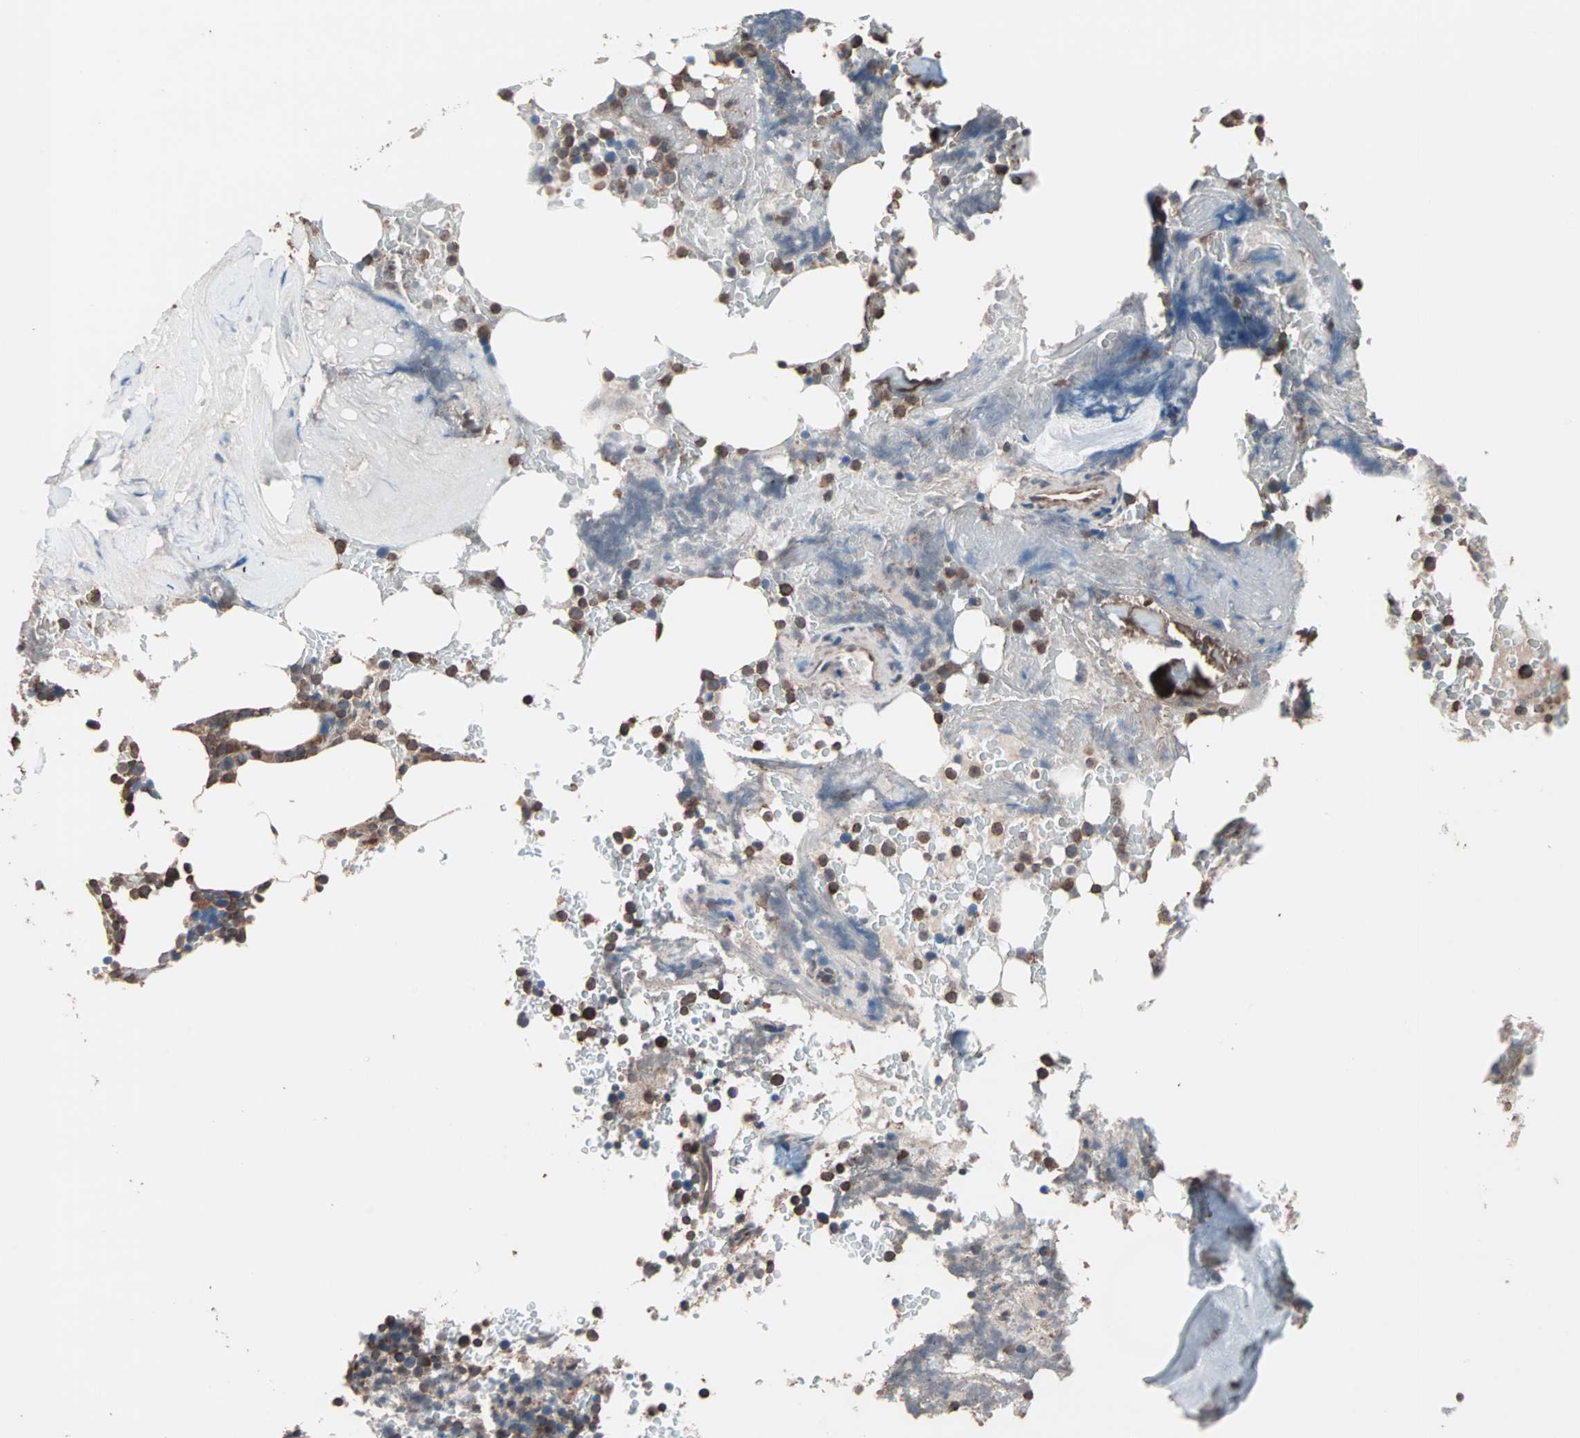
{"staining": {"intensity": "strong", "quantity": ">75%", "location": "cytoplasmic/membranous"}, "tissue": "bone marrow", "cell_type": "Hematopoietic cells", "image_type": "normal", "snomed": [{"axis": "morphology", "description": "Normal tissue, NOS"}, {"axis": "topography", "description": "Bone marrow"}], "caption": "A brown stain shows strong cytoplasmic/membranous positivity of a protein in hematopoietic cells of unremarkable bone marrow. (DAB IHC with brightfield microscopy, high magnification).", "gene": "MRPL2", "patient": {"sex": "female", "age": 66}}